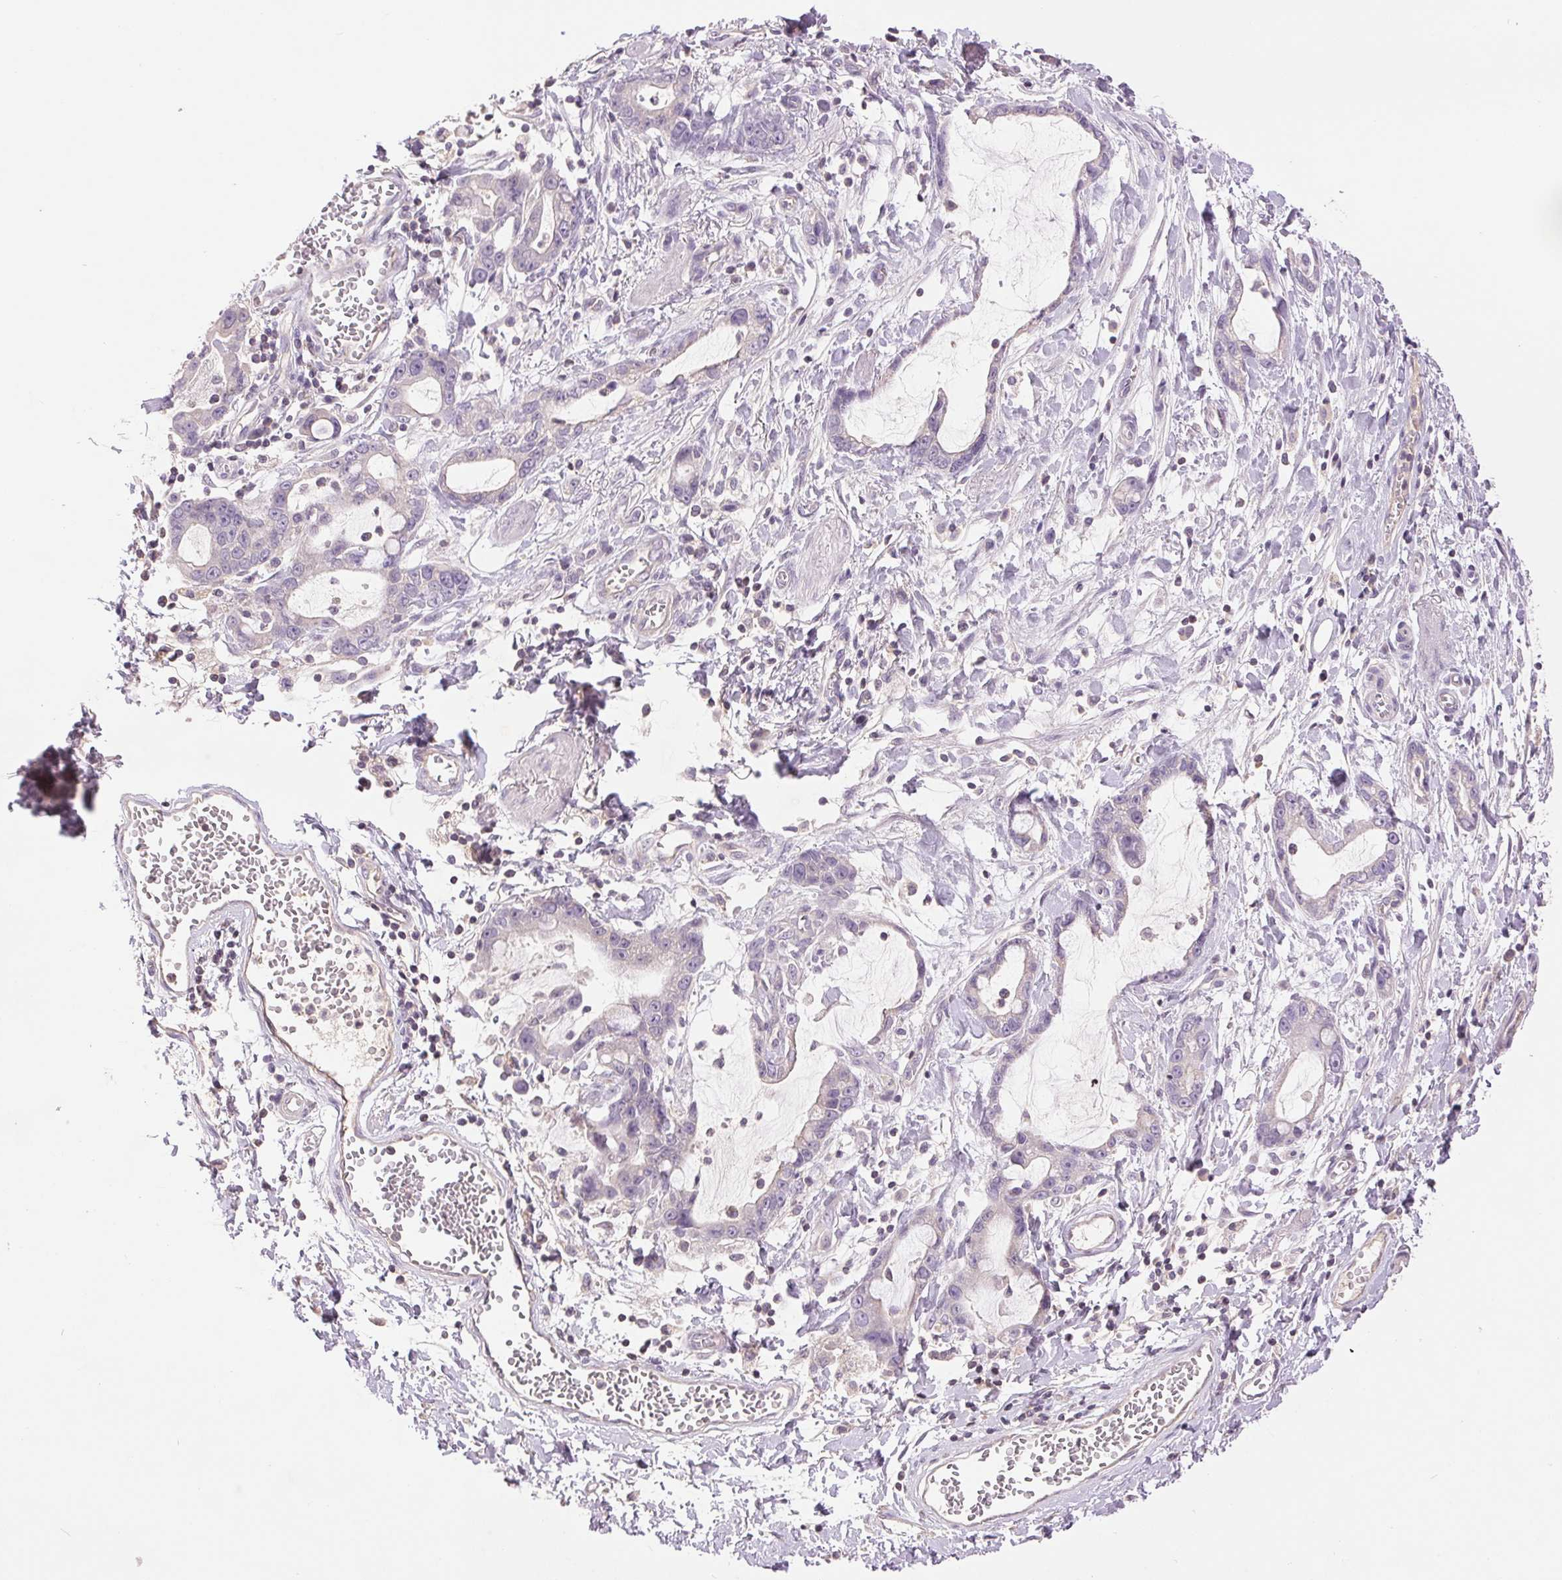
{"staining": {"intensity": "negative", "quantity": "none", "location": "none"}, "tissue": "stomach cancer", "cell_type": "Tumor cells", "image_type": "cancer", "snomed": [{"axis": "morphology", "description": "Adenocarcinoma, NOS"}, {"axis": "topography", "description": "Stomach"}], "caption": "DAB (3,3'-diaminobenzidine) immunohistochemical staining of stomach cancer (adenocarcinoma) demonstrates no significant staining in tumor cells. (Stains: DAB (3,3'-diaminobenzidine) IHC with hematoxylin counter stain, Microscopy: brightfield microscopy at high magnification).", "gene": "FXYD4", "patient": {"sex": "male", "age": 55}}